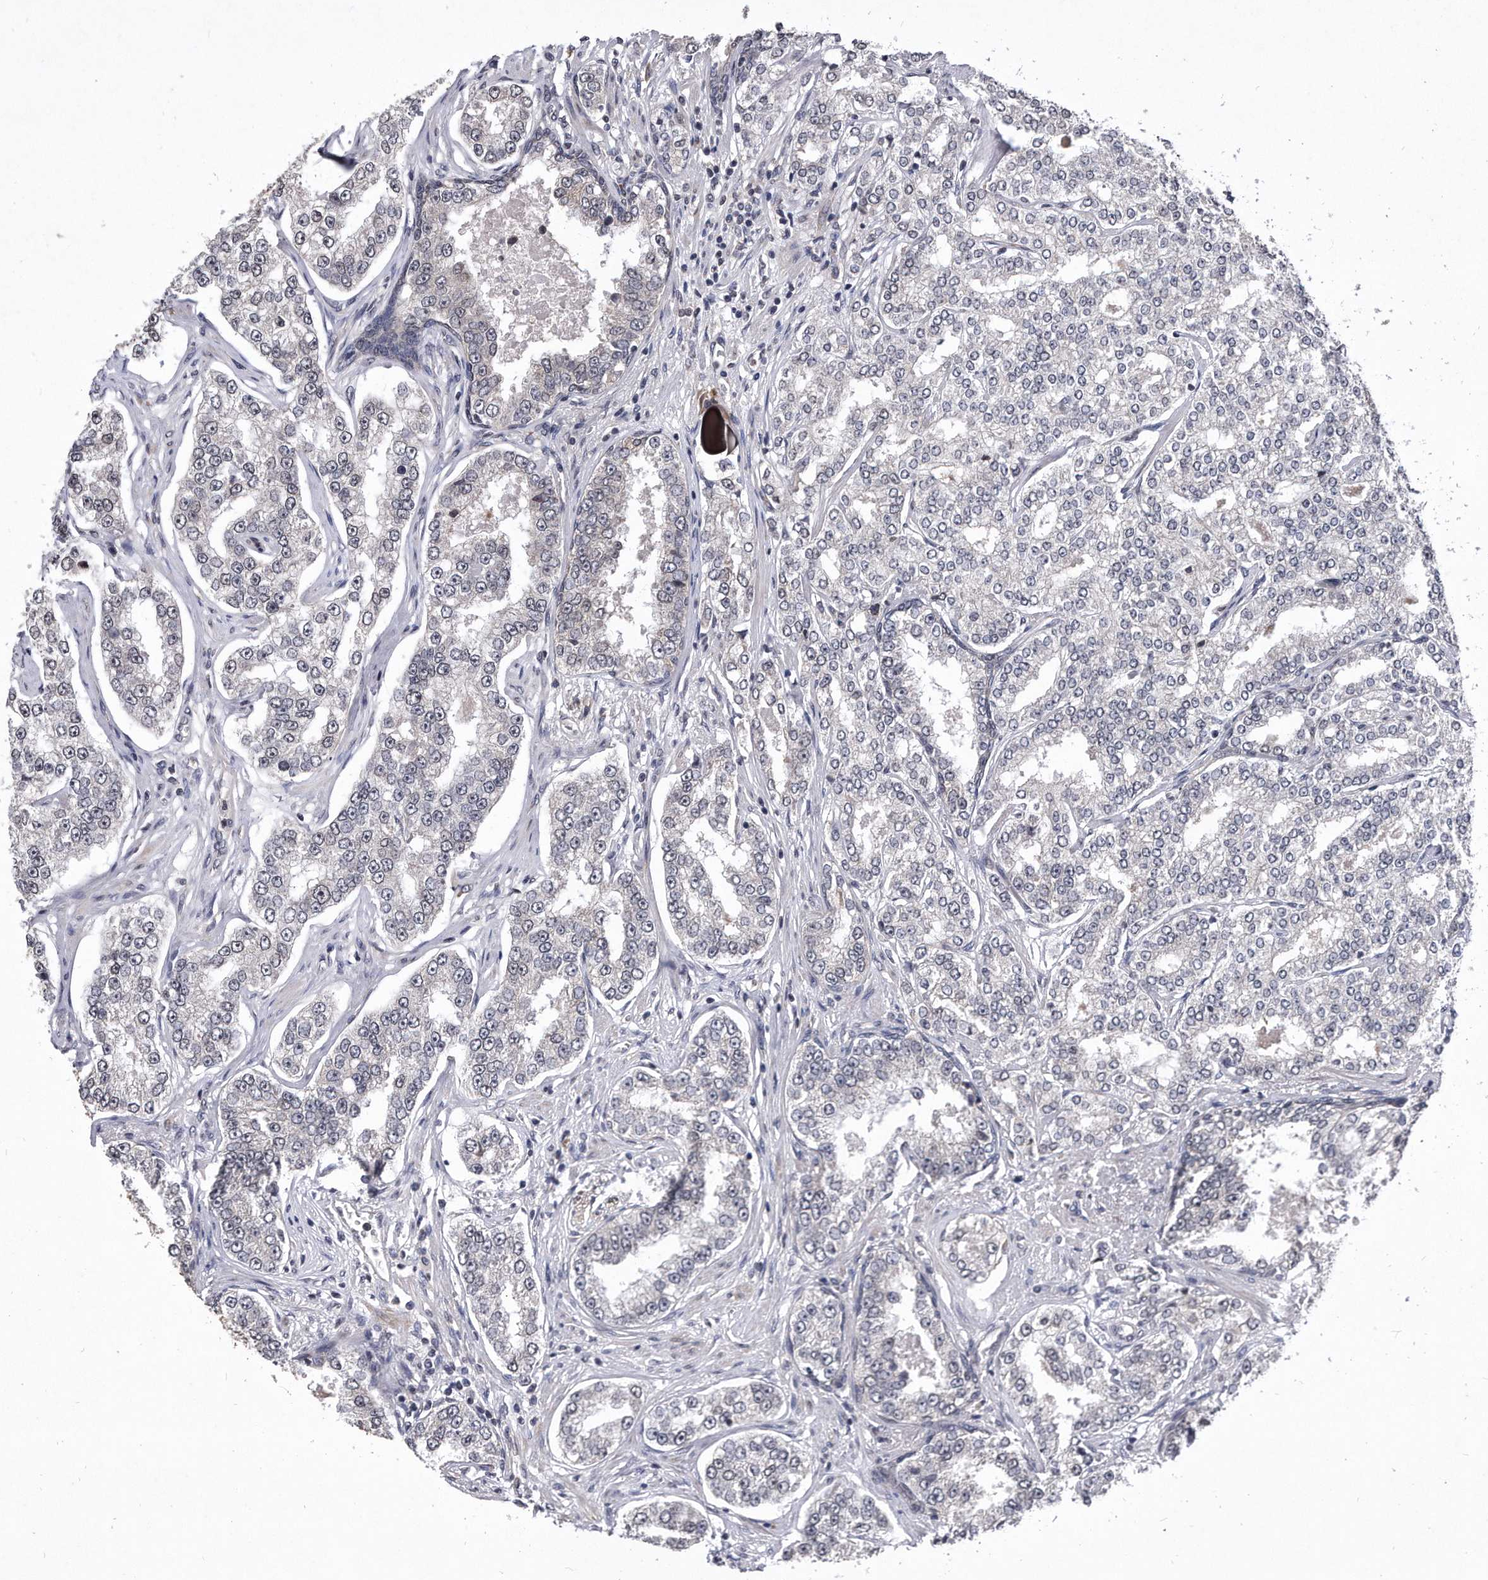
{"staining": {"intensity": "negative", "quantity": "none", "location": "none"}, "tissue": "prostate cancer", "cell_type": "Tumor cells", "image_type": "cancer", "snomed": [{"axis": "morphology", "description": "Normal tissue, NOS"}, {"axis": "morphology", "description": "Adenocarcinoma, High grade"}, {"axis": "topography", "description": "Prostate"}], "caption": "Prostate cancer stained for a protein using immunohistochemistry demonstrates no staining tumor cells.", "gene": "DAB1", "patient": {"sex": "male", "age": 83}}